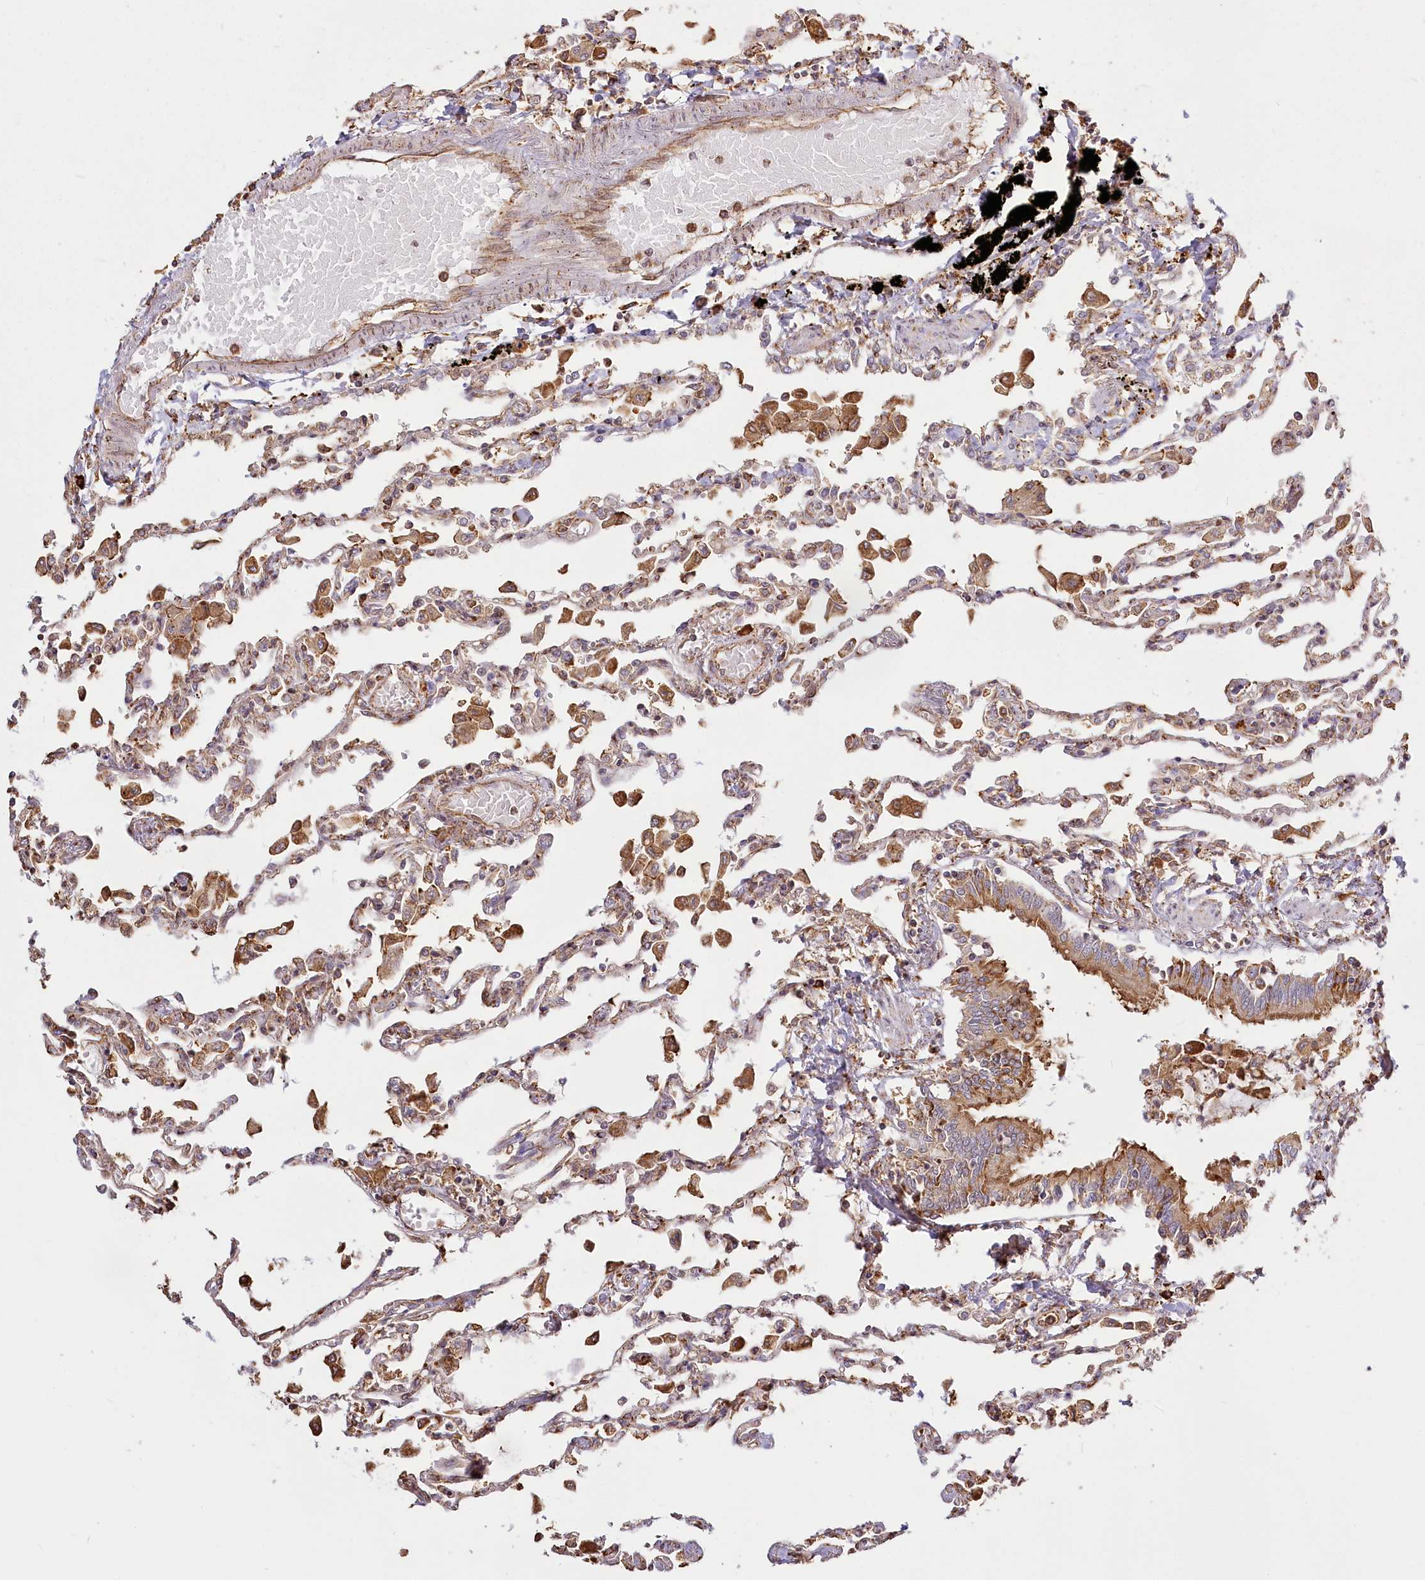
{"staining": {"intensity": "moderate", "quantity": "25%-75%", "location": "cytoplasmic/membranous"}, "tissue": "lung", "cell_type": "Alveolar cells", "image_type": "normal", "snomed": [{"axis": "morphology", "description": "Normal tissue, NOS"}, {"axis": "topography", "description": "Bronchus"}, {"axis": "topography", "description": "Lung"}], "caption": "Moderate cytoplasmic/membranous staining for a protein is appreciated in about 25%-75% of alveolar cells of benign lung using IHC.", "gene": "FAM13A", "patient": {"sex": "female", "age": 49}}